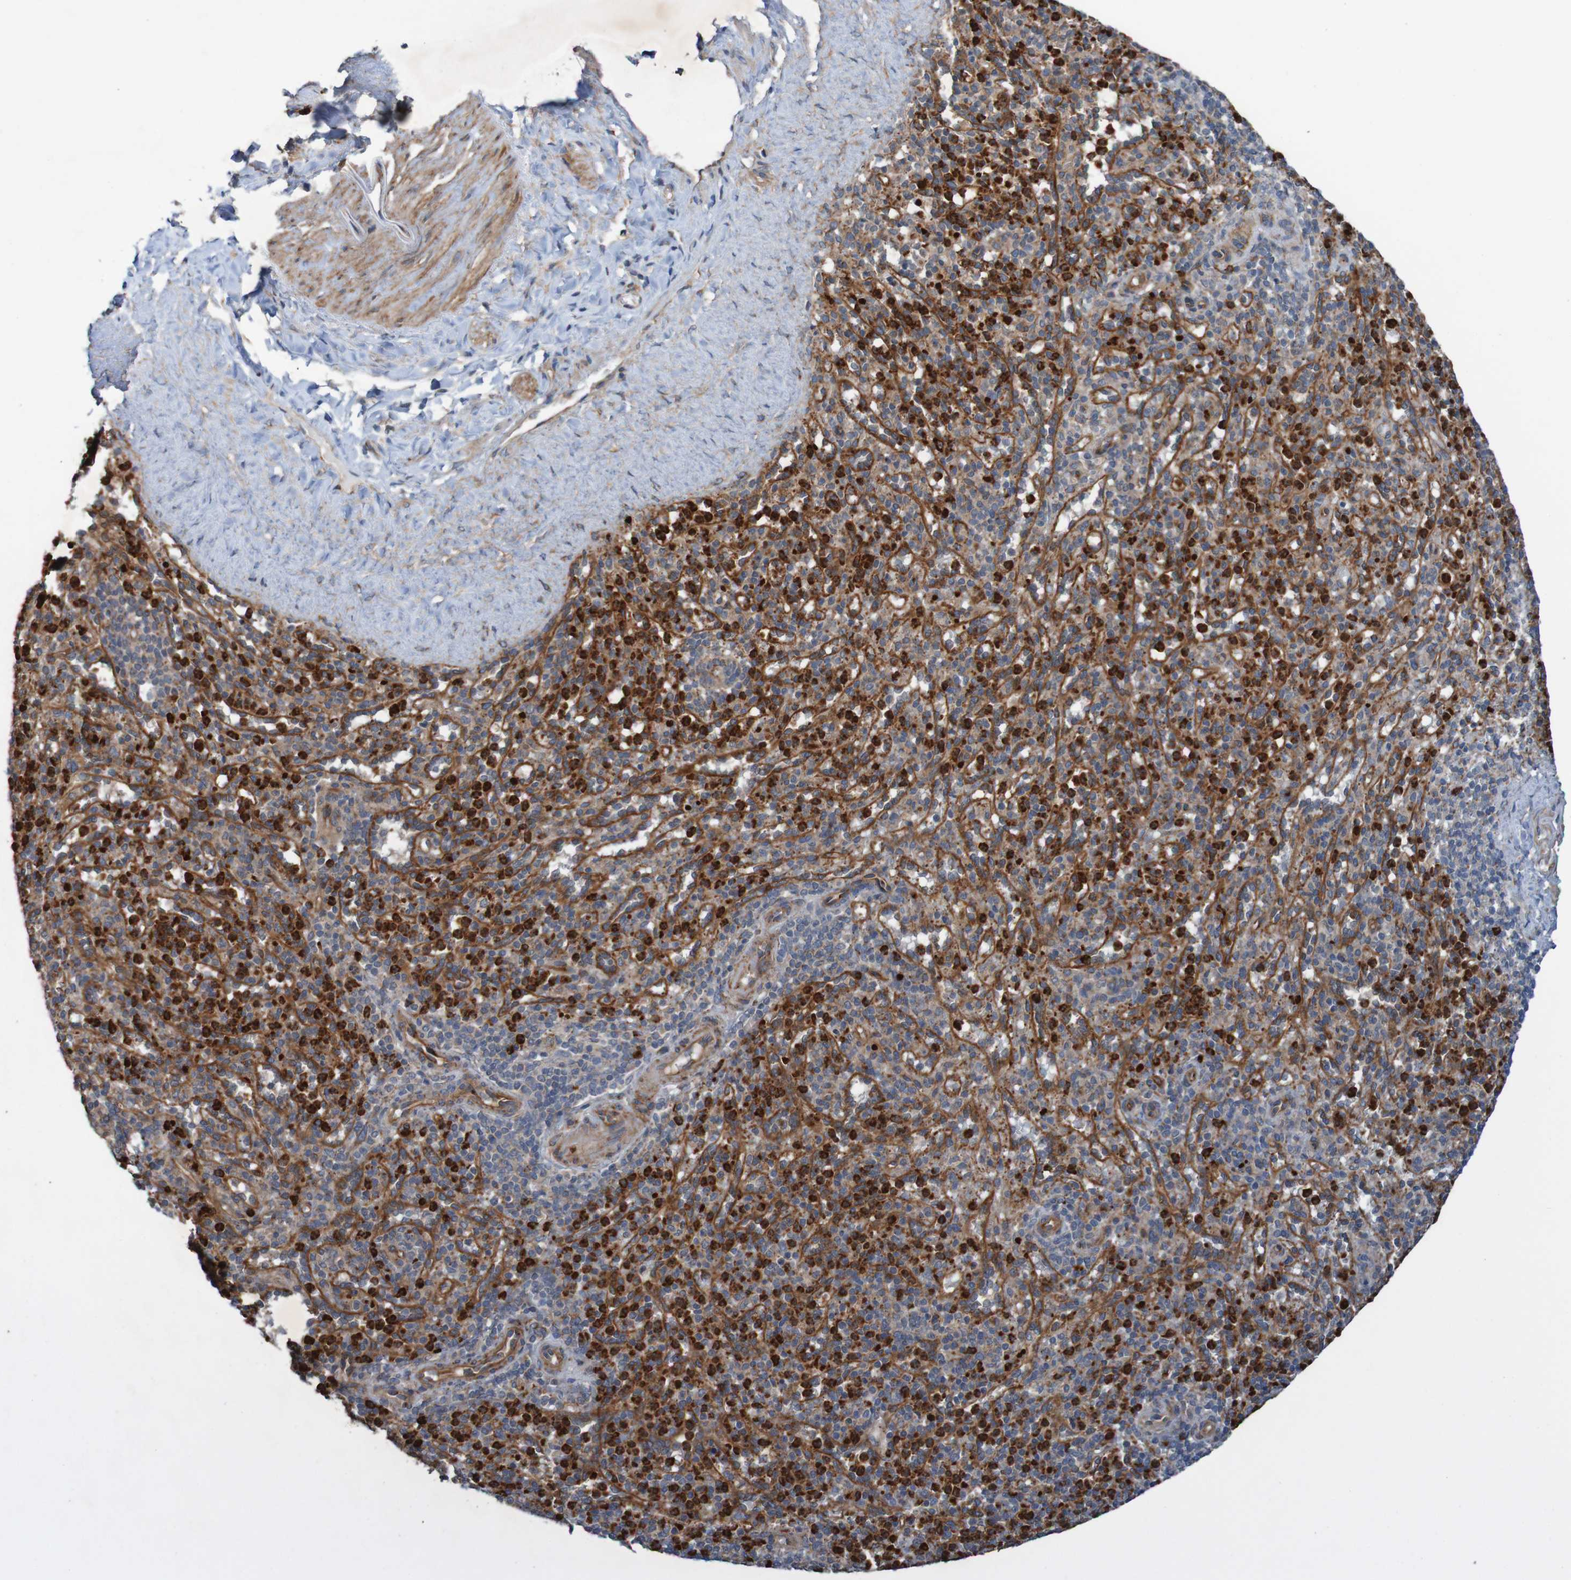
{"staining": {"intensity": "strong", "quantity": "25%-75%", "location": "nuclear"}, "tissue": "spleen", "cell_type": "Cells in red pulp", "image_type": "normal", "snomed": [{"axis": "morphology", "description": "Normal tissue, NOS"}, {"axis": "topography", "description": "Spleen"}], "caption": "Immunohistochemical staining of unremarkable human spleen shows high levels of strong nuclear positivity in approximately 25%-75% of cells in red pulp. (DAB (3,3'-diaminobenzidine) = brown stain, brightfield microscopy at high magnification).", "gene": "ST8SIA6", "patient": {"sex": "male", "age": 36}}